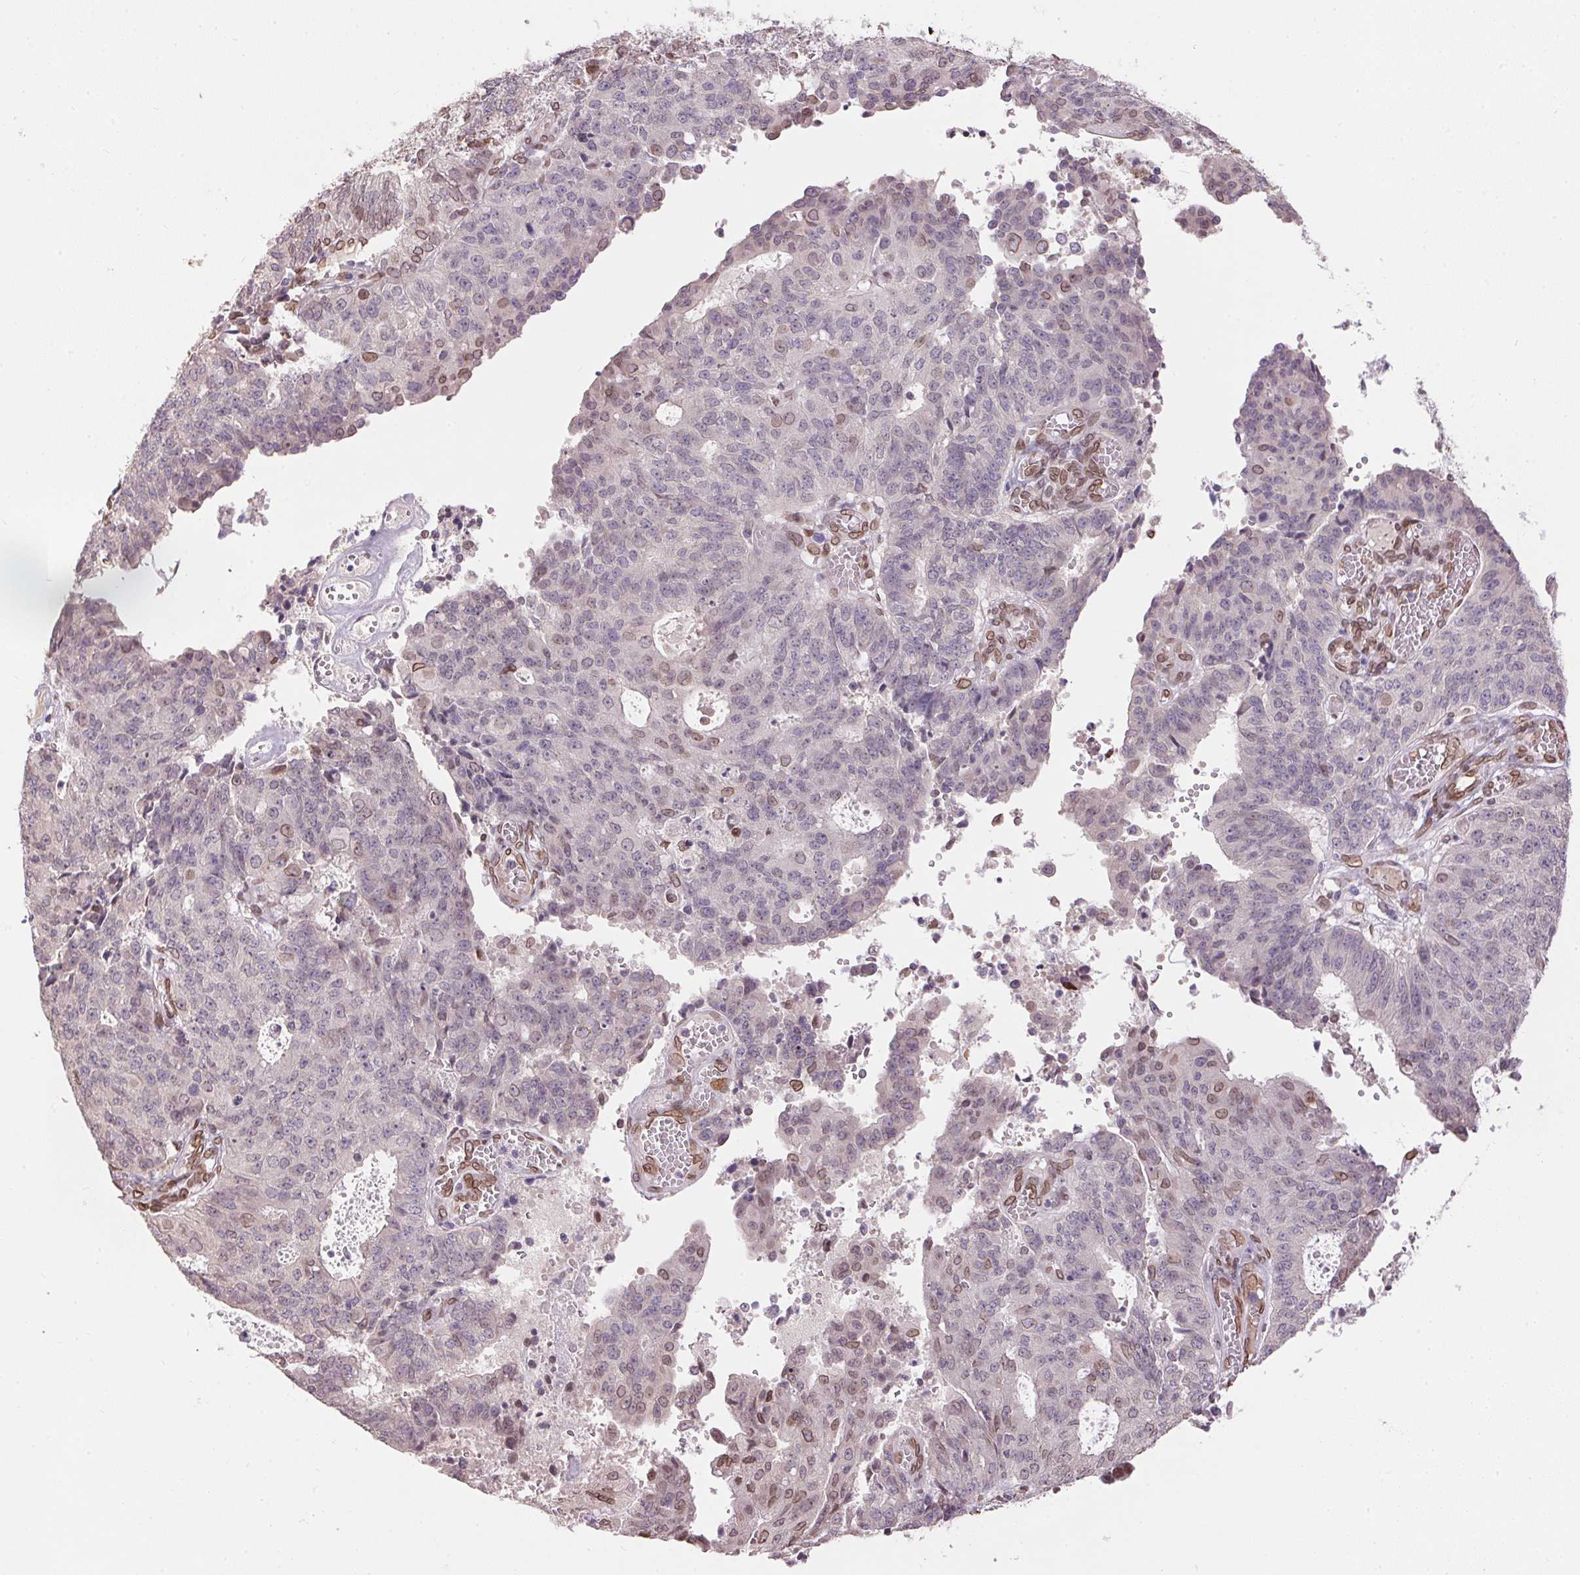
{"staining": {"intensity": "weak", "quantity": "<25%", "location": "cytoplasmic/membranous,nuclear"}, "tissue": "endometrial cancer", "cell_type": "Tumor cells", "image_type": "cancer", "snomed": [{"axis": "morphology", "description": "Adenocarcinoma, NOS"}, {"axis": "topography", "description": "Endometrium"}], "caption": "Tumor cells show no significant protein expression in adenocarcinoma (endometrial).", "gene": "TMEM175", "patient": {"sex": "female", "age": 82}}